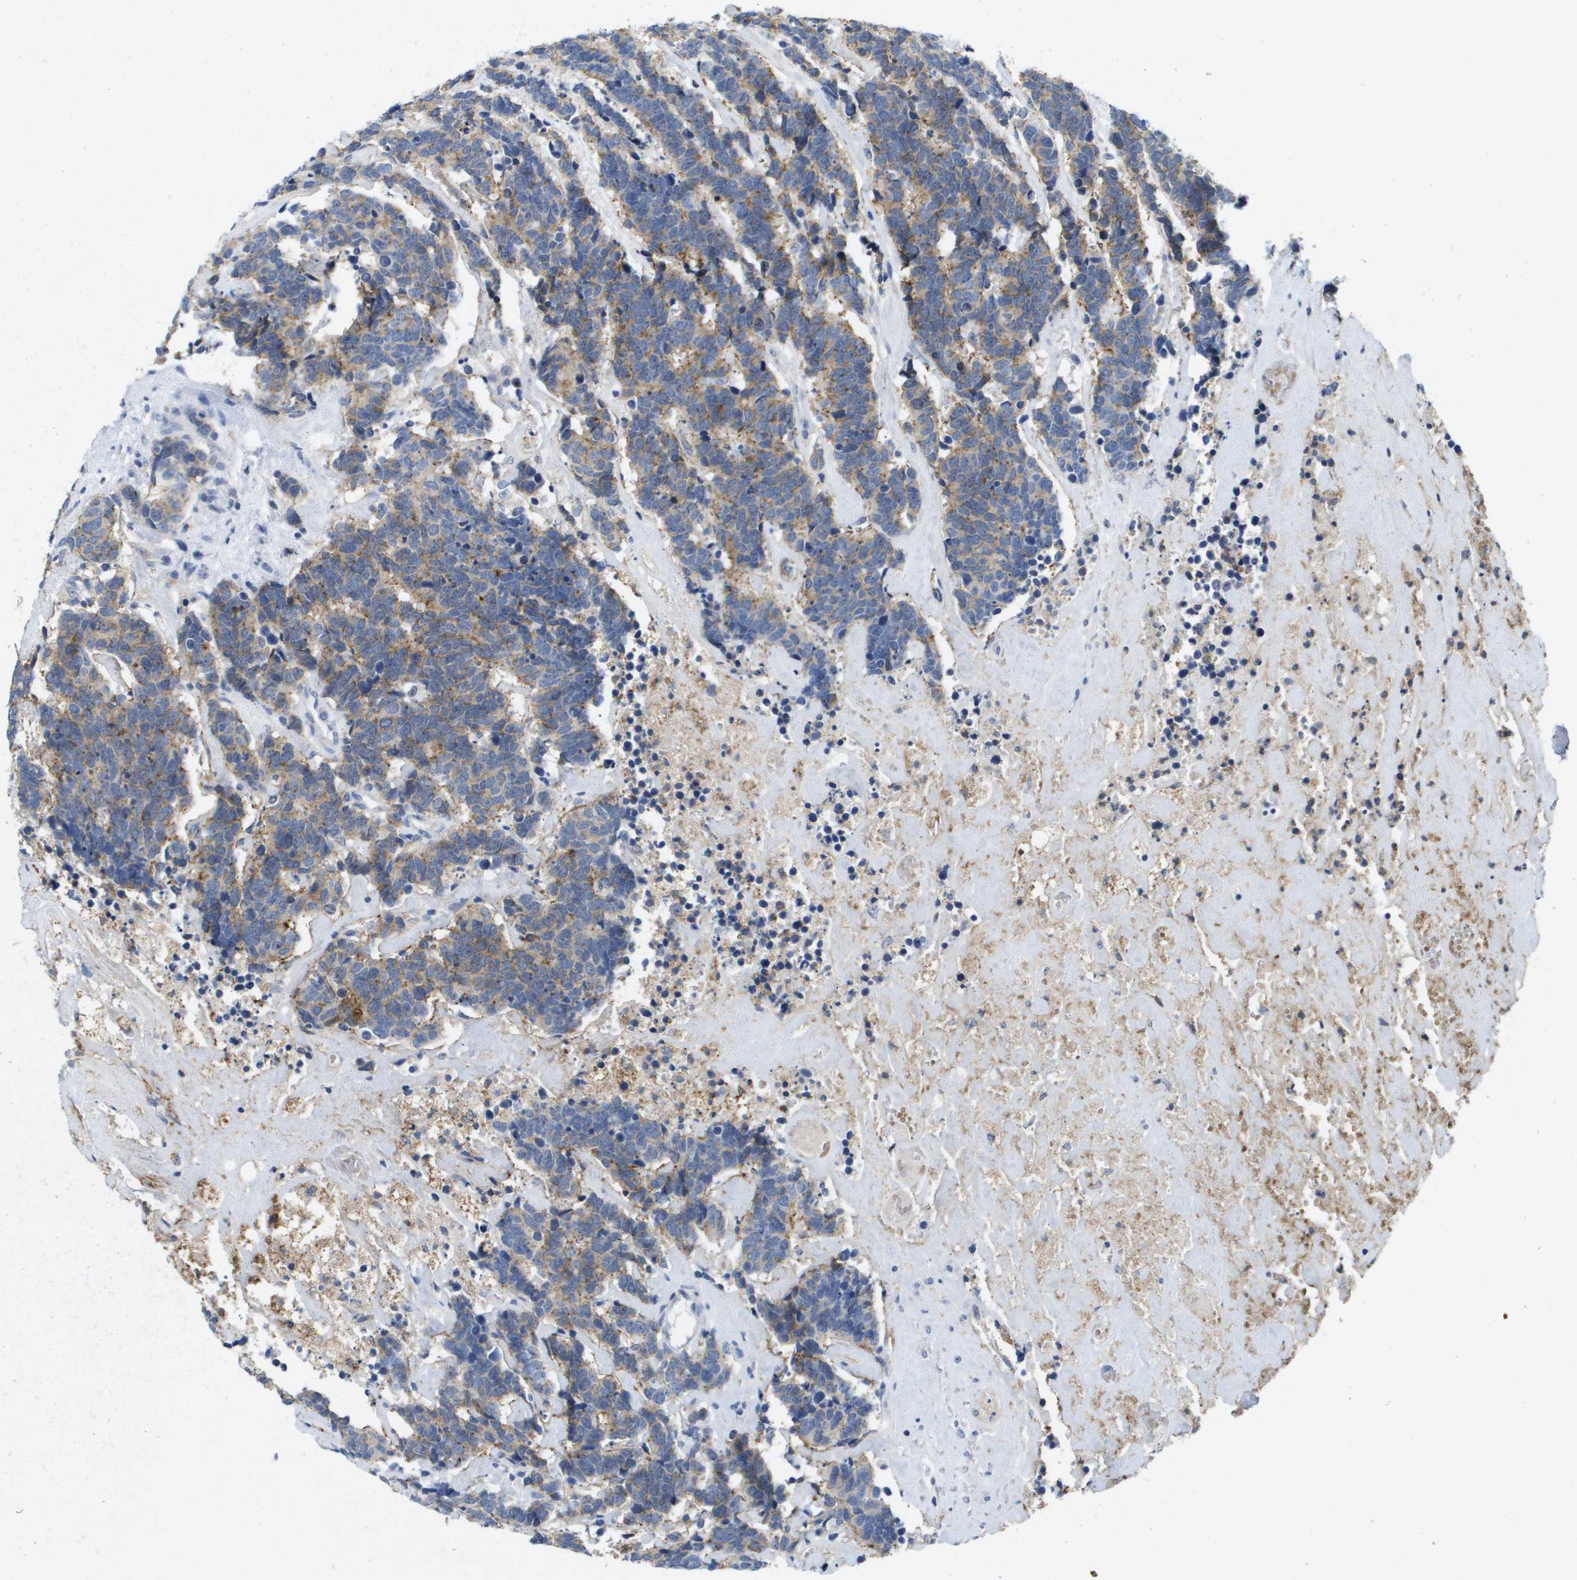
{"staining": {"intensity": "moderate", "quantity": "25%-75%", "location": "cytoplasmic/membranous"}, "tissue": "carcinoid", "cell_type": "Tumor cells", "image_type": "cancer", "snomed": [{"axis": "morphology", "description": "Carcinoma, NOS"}, {"axis": "morphology", "description": "Carcinoid, malignant, NOS"}, {"axis": "topography", "description": "Urinary bladder"}], "caption": "Moderate cytoplasmic/membranous positivity for a protein is present in approximately 25%-75% of tumor cells of carcinoid using IHC.", "gene": "LIPG", "patient": {"sex": "male", "age": 57}}